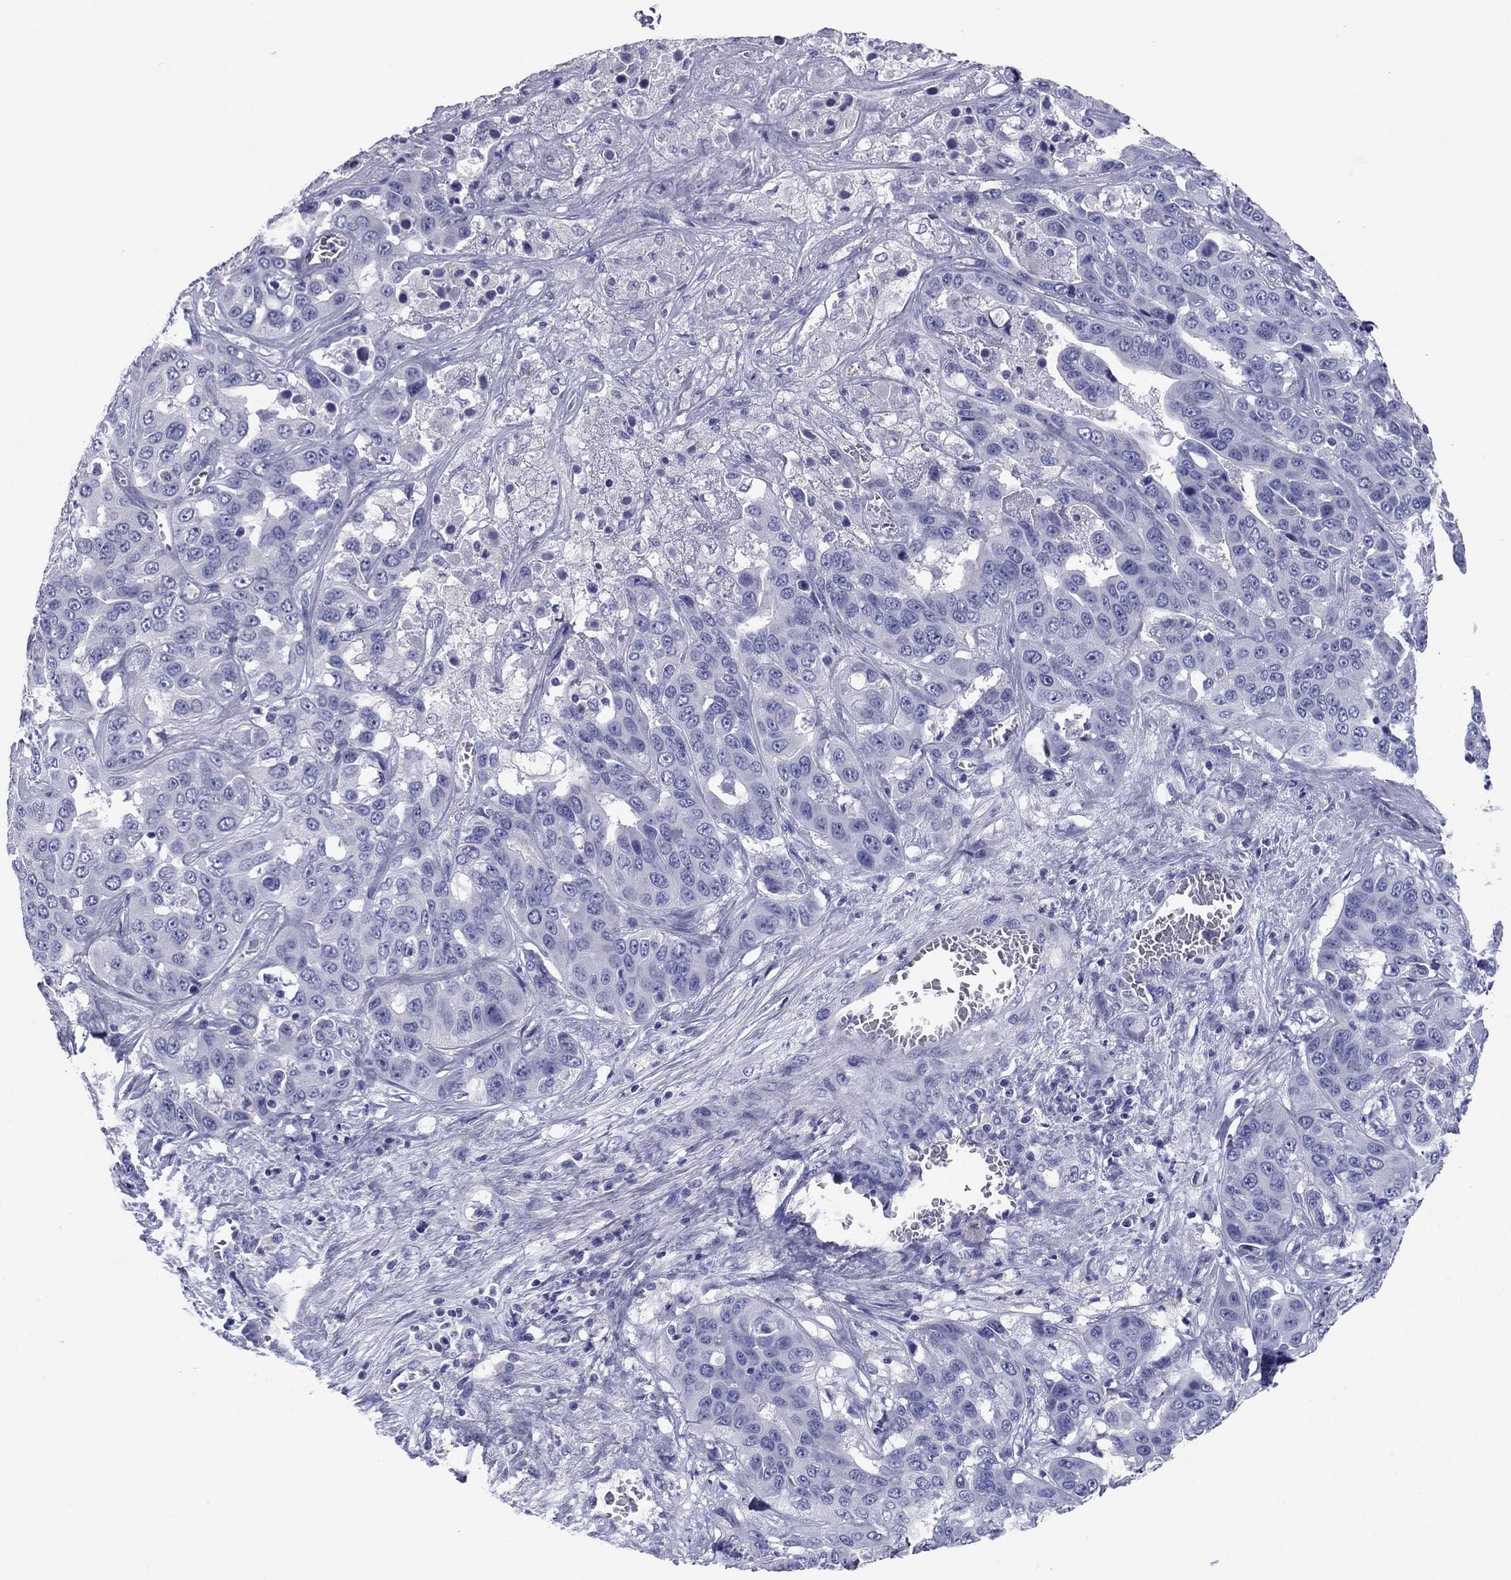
{"staining": {"intensity": "negative", "quantity": "none", "location": "none"}, "tissue": "liver cancer", "cell_type": "Tumor cells", "image_type": "cancer", "snomed": [{"axis": "morphology", "description": "Cholangiocarcinoma"}, {"axis": "topography", "description": "Liver"}], "caption": "Protein analysis of cholangiocarcinoma (liver) reveals no significant positivity in tumor cells.", "gene": "KCNH1", "patient": {"sex": "female", "age": 52}}